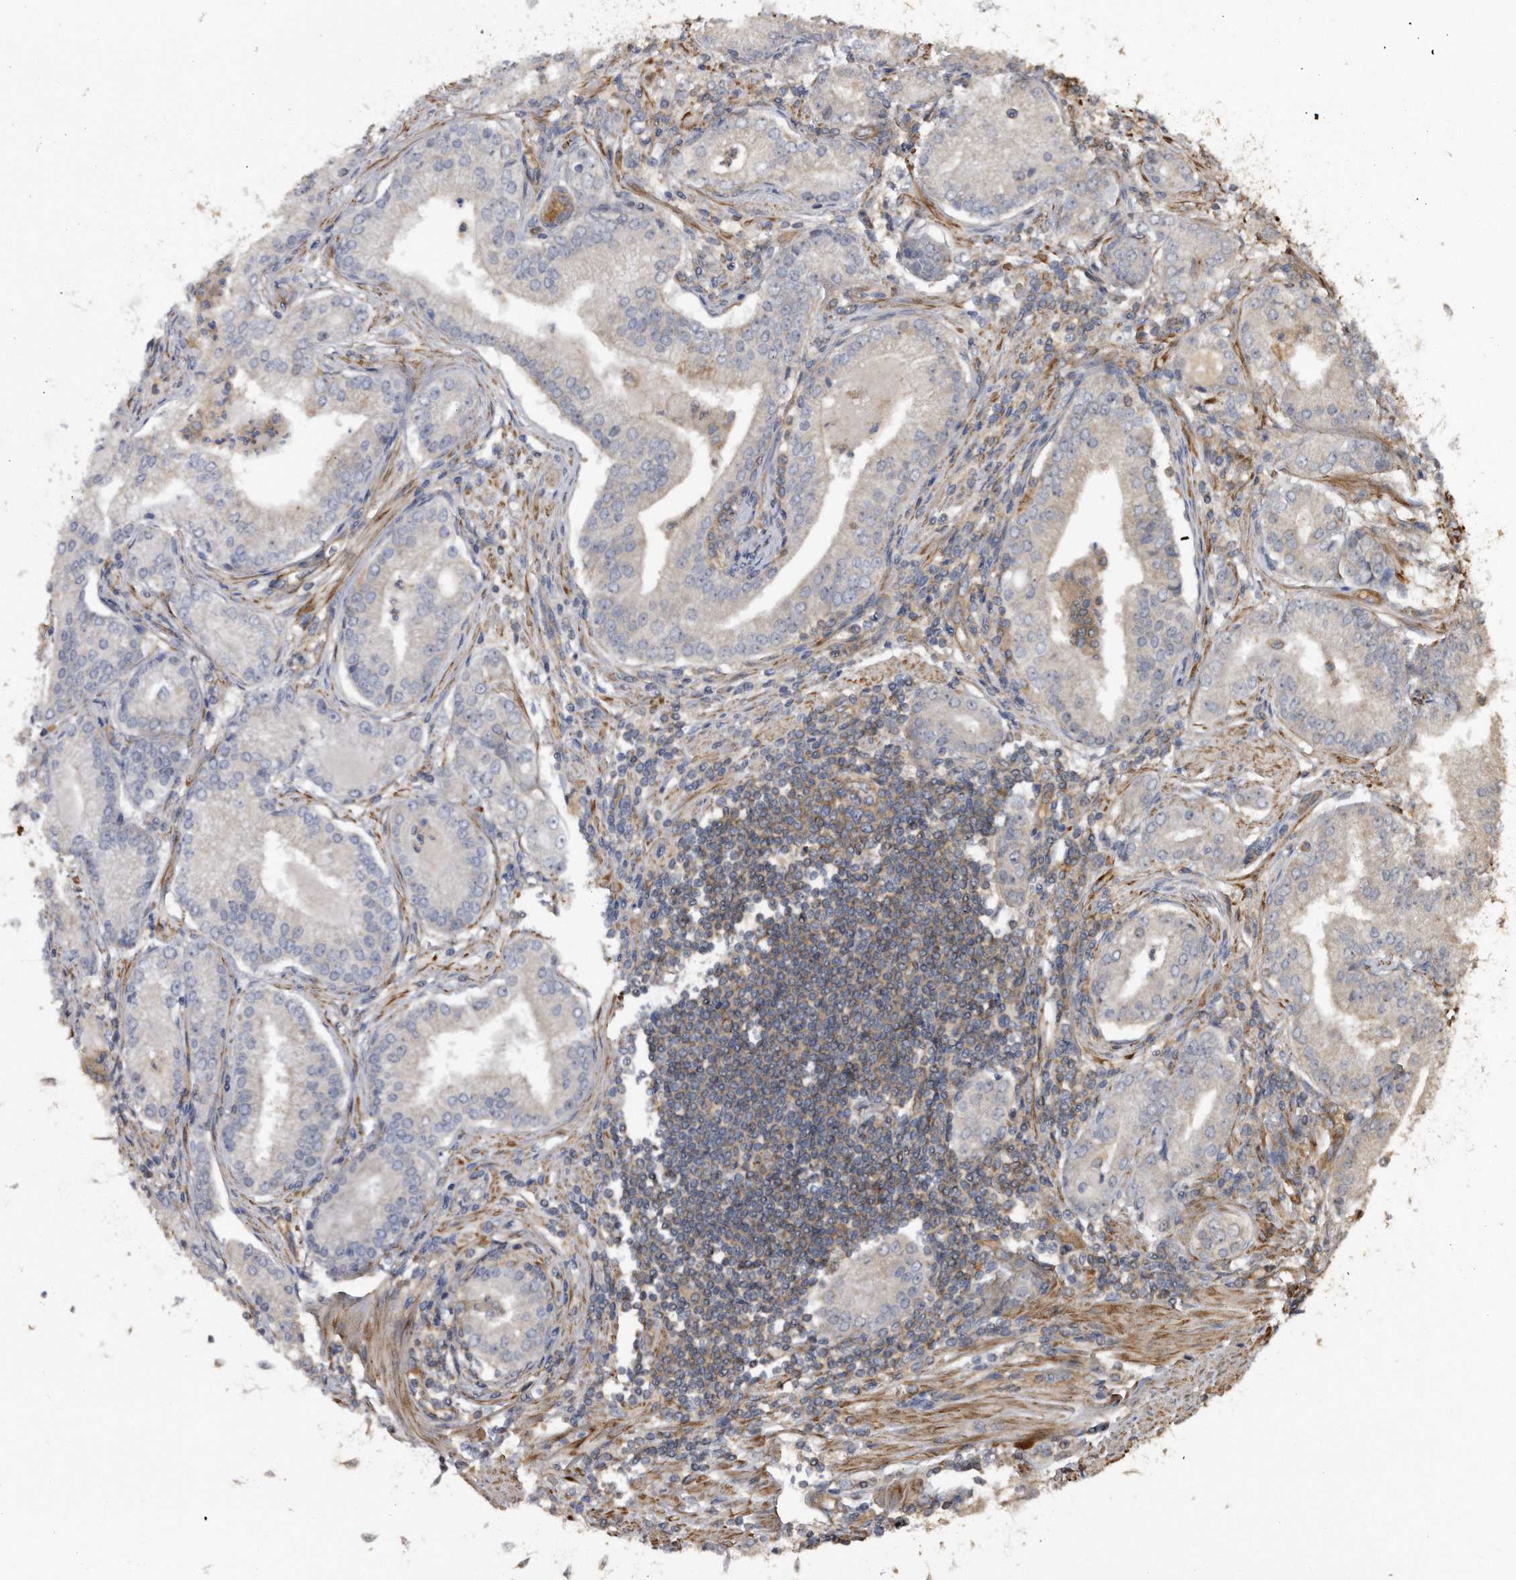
{"staining": {"intensity": "negative", "quantity": "none", "location": "none"}, "tissue": "prostate cancer", "cell_type": "Tumor cells", "image_type": "cancer", "snomed": [{"axis": "morphology", "description": "Adenocarcinoma, Low grade"}, {"axis": "topography", "description": "Prostate"}], "caption": "Tumor cells are negative for brown protein staining in prostate cancer (low-grade adenocarcinoma). (Brightfield microscopy of DAB (3,3'-diaminobenzidine) immunohistochemistry (IHC) at high magnification).", "gene": "KCND3", "patient": {"sex": "male", "age": 54}}